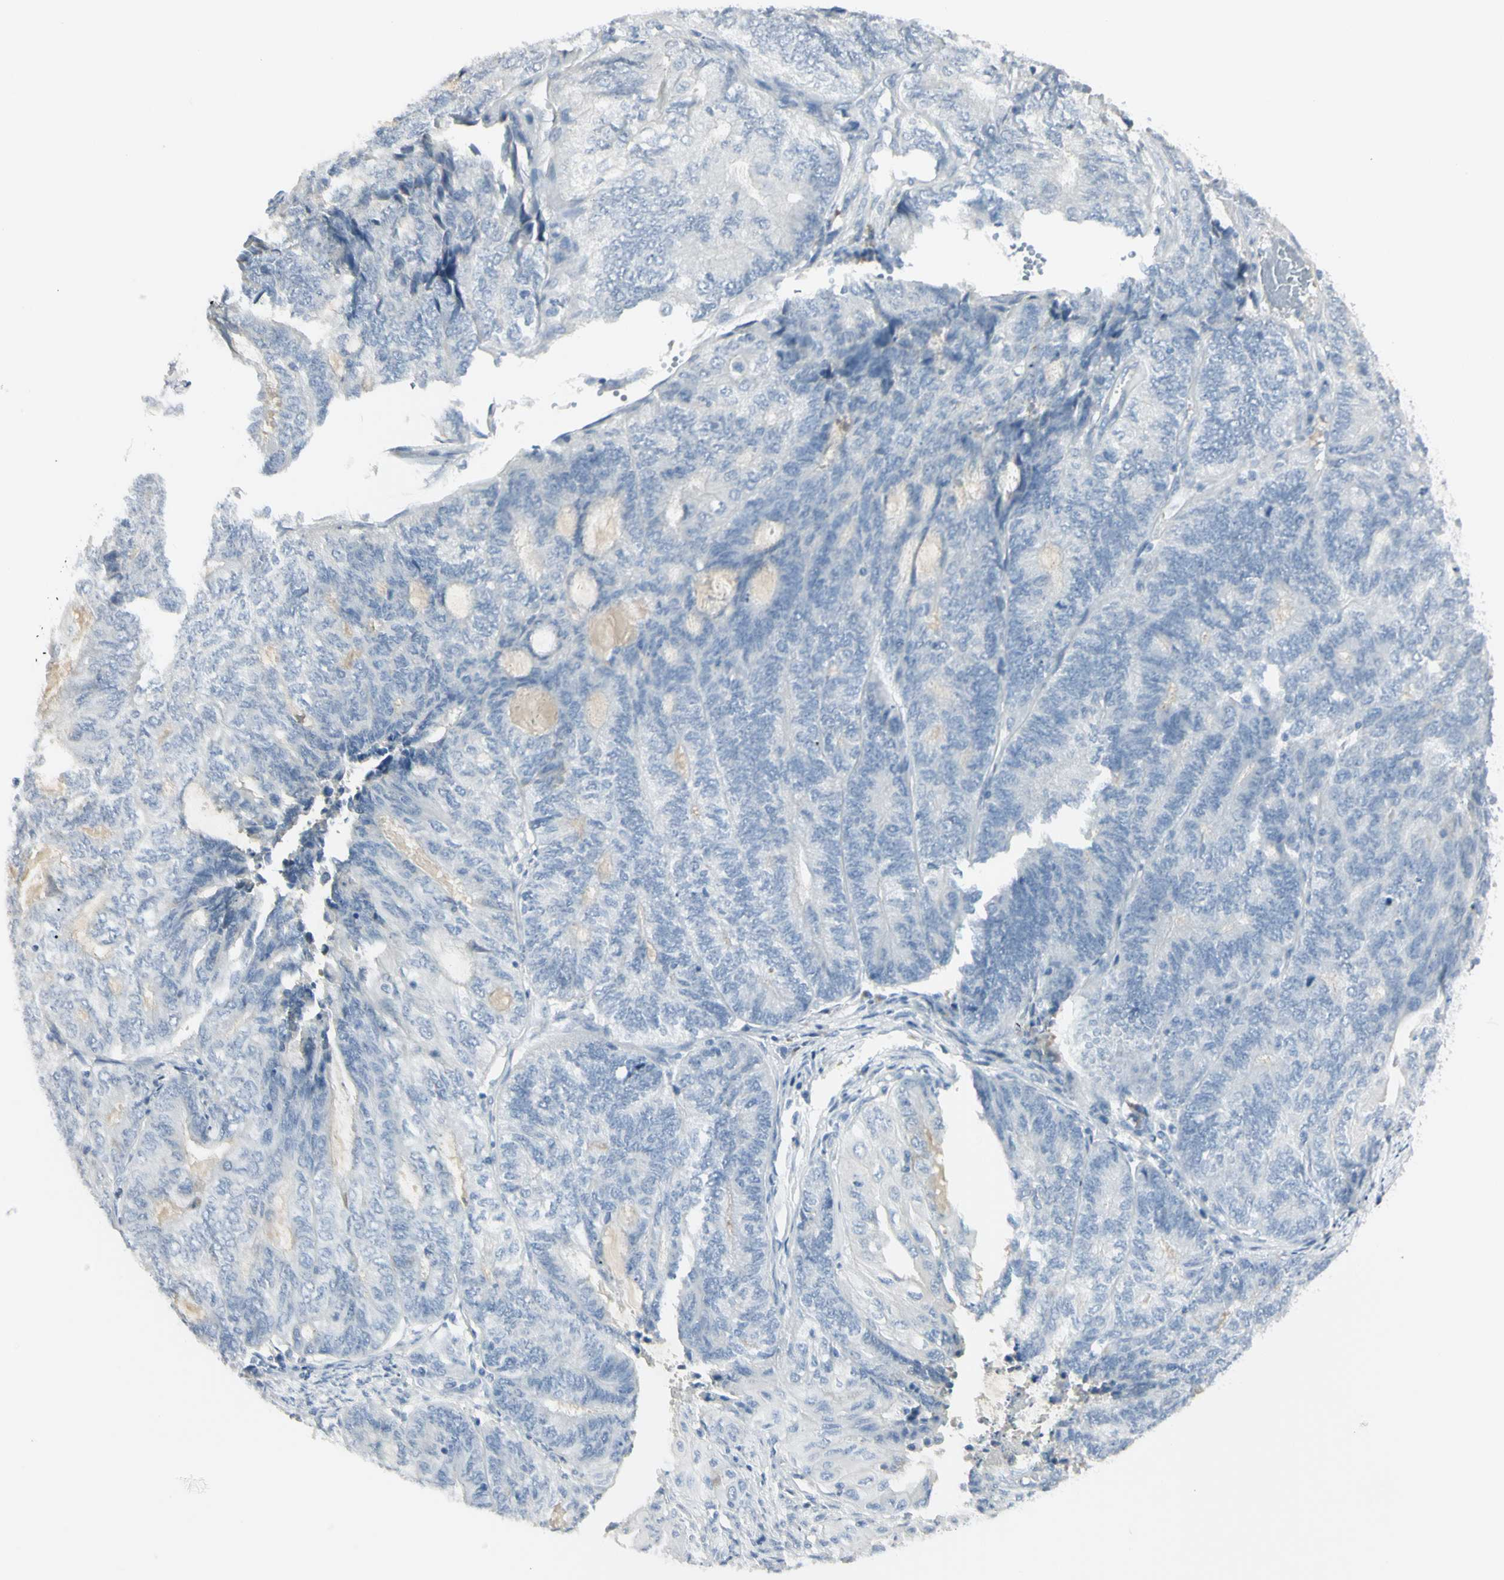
{"staining": {"intensity": "negative", "quantity": "none", "location": "none"}, "tissue": "endometrial cancer", "cell_type": "Tumor cells", "image_type": "cancer", "snomed": [{"axis": "morphology", "description": "Adenocarcinoma, NOS"}, {"axis": "topography", "description": "Uterus"}, {"axis": "topography", "description": "Endometrium"}], "caption": "High power microscopy histopathology image of an immunohistochemistry (IHC) micrograph of endometrial adenocarcinoma, revealing no significant staining in tumor cells.", "gene": "PIP", "patient": {"sex": "female", "age": 70}}